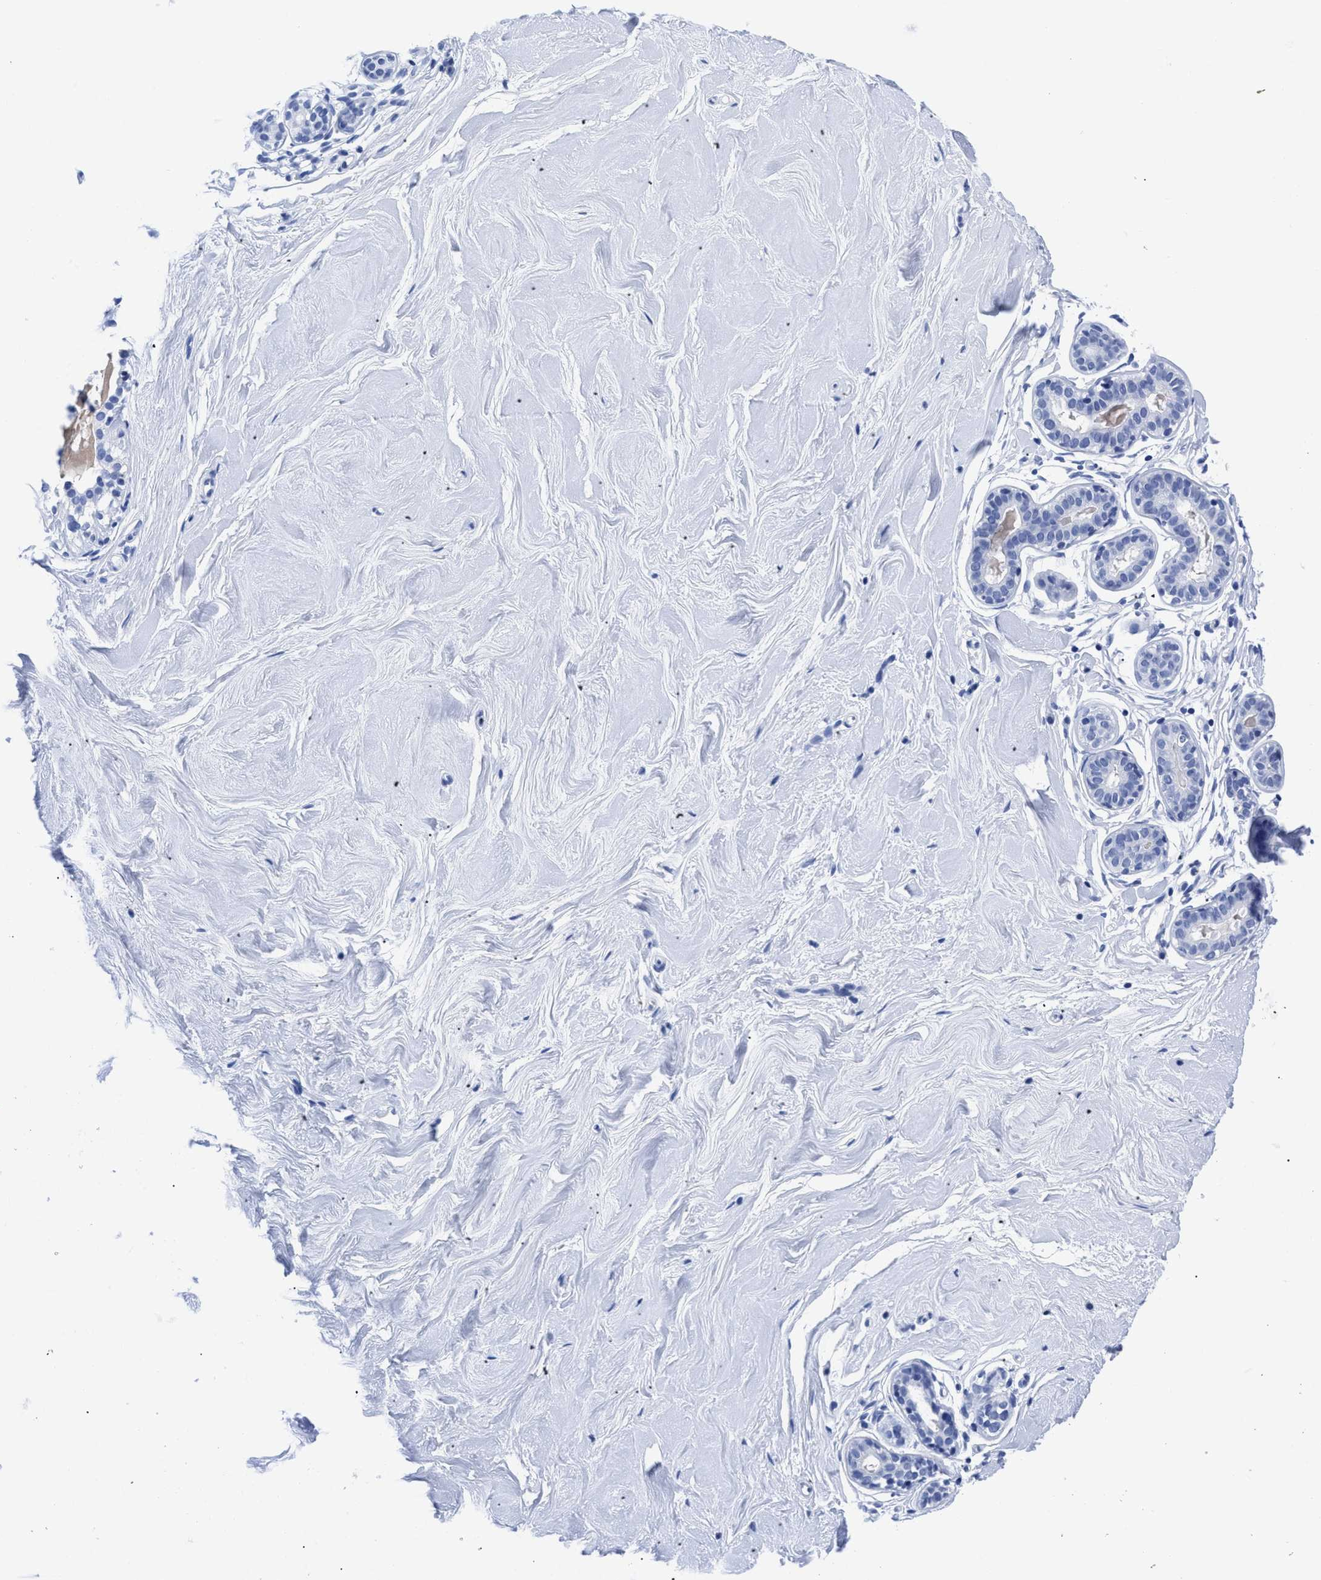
{"staining": {"intensity": "negative", "quantity": "none", "location": "none"}, "tissue": "breast", "cell_type": "Adipocytes", "image_type": "normal", "snomed": [{"axis": "morphology", "description": "Normal tissue, NOS"}, {"axis": "topography", "description": "Breast"}], "caption": "High magnification brightfield microscopy of benign breast stained with DAB (3,3'-diaminobenzidine) (brown) and counterstained with hematoxylin (blue): adipocytes show no significant expression.", "gene": "TREML1", "patient": {"sex": "female", "age": 22}}